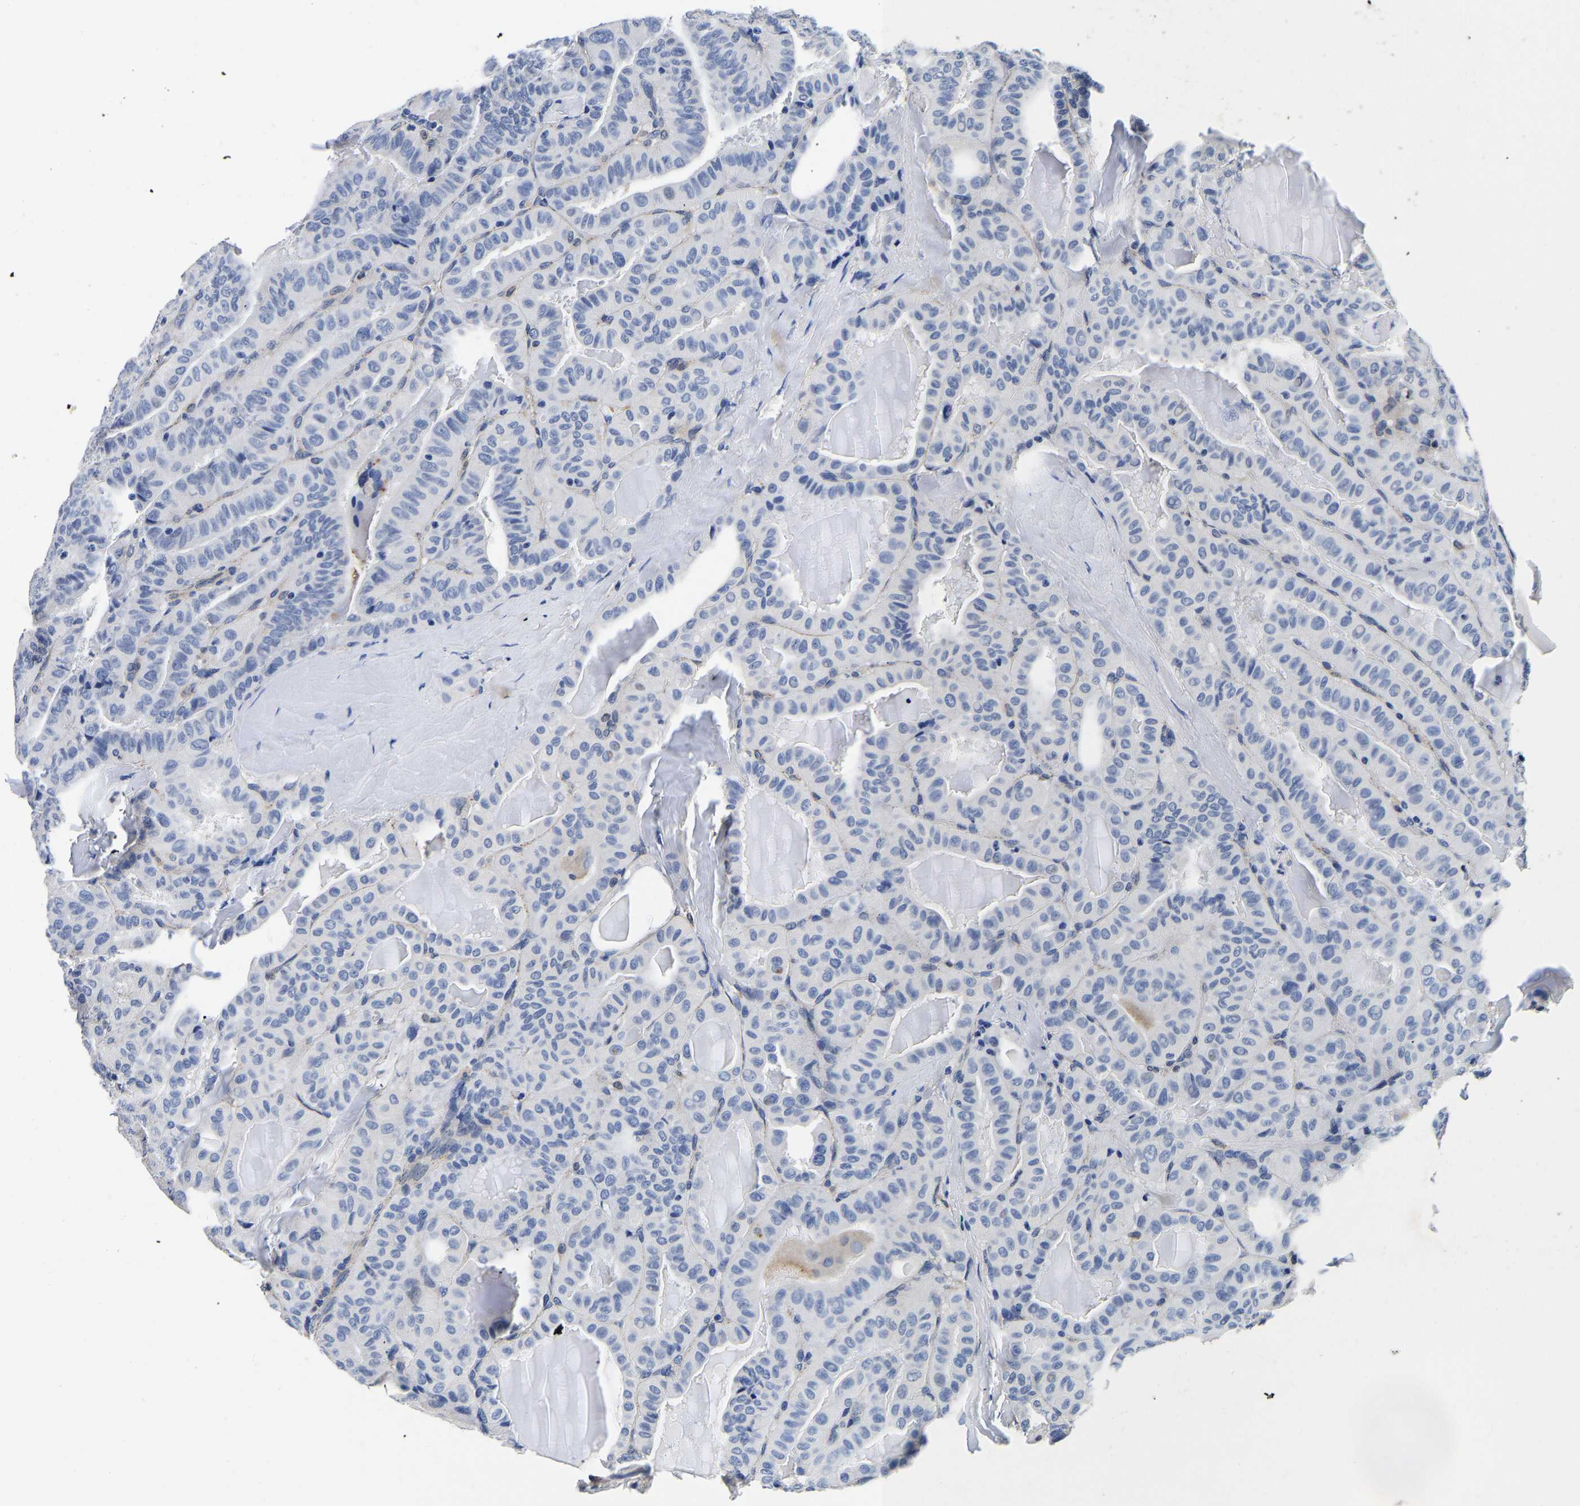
{"staining": {"intensity": "negative", "quantity": "none", "location": "none"}, "tissue": "thyroid cancer", "cell_type": "Tumor cells", "image_type": "cancer", "snomed": [{"axis": "morphology", "description": "Papillary adenocarcinoma, NOS"}, {"axis": "topography", "description": "Thyroid gland"}], "caption": "Immunohistochemical staining of thyroid cancer (papillary adenocarcinoma) reveals no significant positivity in tumor cells.", "gene": "GRN", "patient": {"sex": "male", "age": 77}}